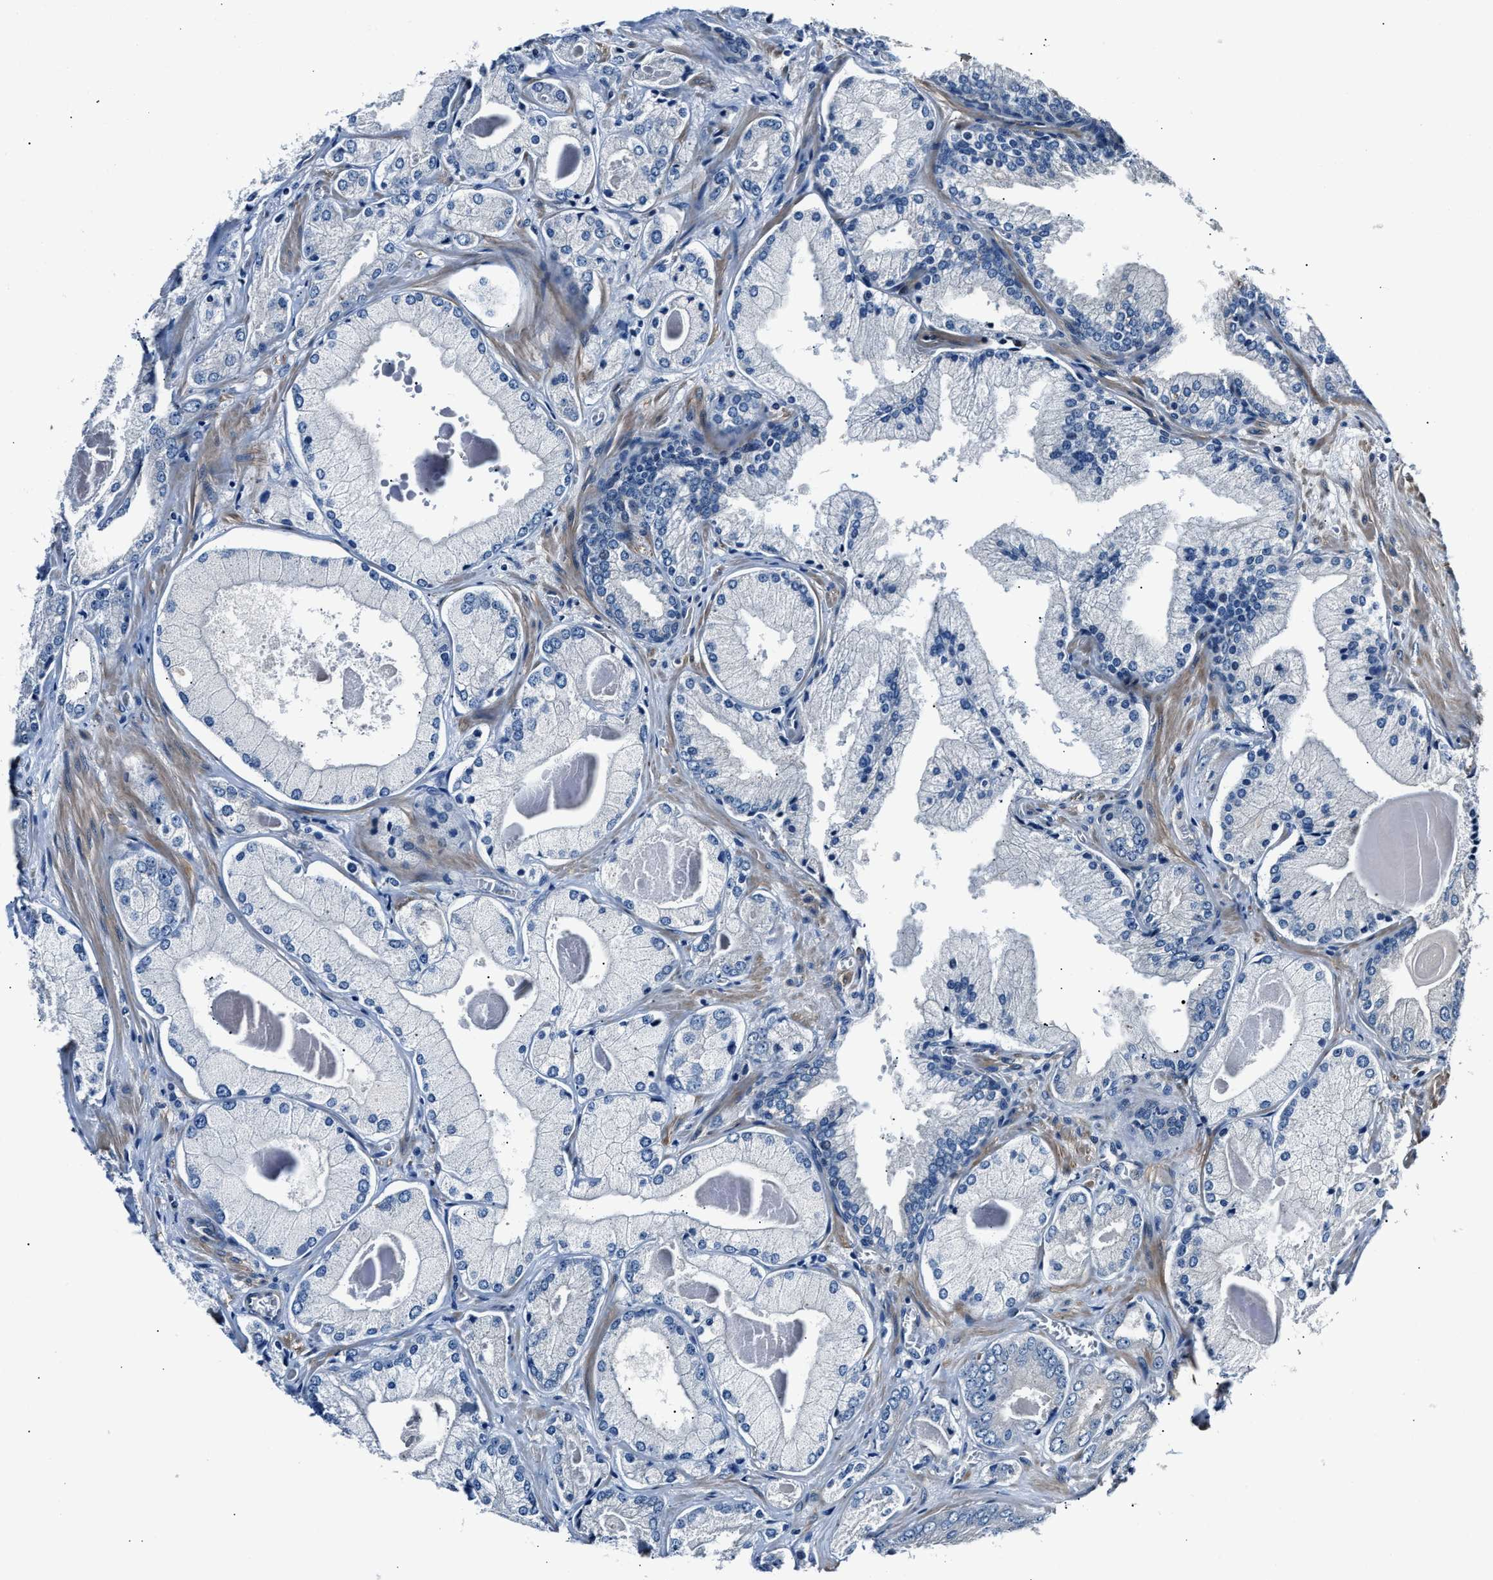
{"staining": {"intensity": "negative", "quantity": "none", "location": "none"}, "tissue": "prostate cancer", "cell_type": "Tumor cells", "image_type": "cancer", "snomed": [{"axis": "morphology", "description": "Adenocarcinoma, Low grade"}, {"axis": "topography", "description": "Prostate"}], "caption": "The photomicrograph displays no staining of tumor cells in prostate cancer (low-grade adenocarcinoma). (Brightfield microscopy of DAB immunohistochemistry (IHC) at high magnification).", "gene": "MPDZ", "patient": {"sex": "male", "age": 65}}